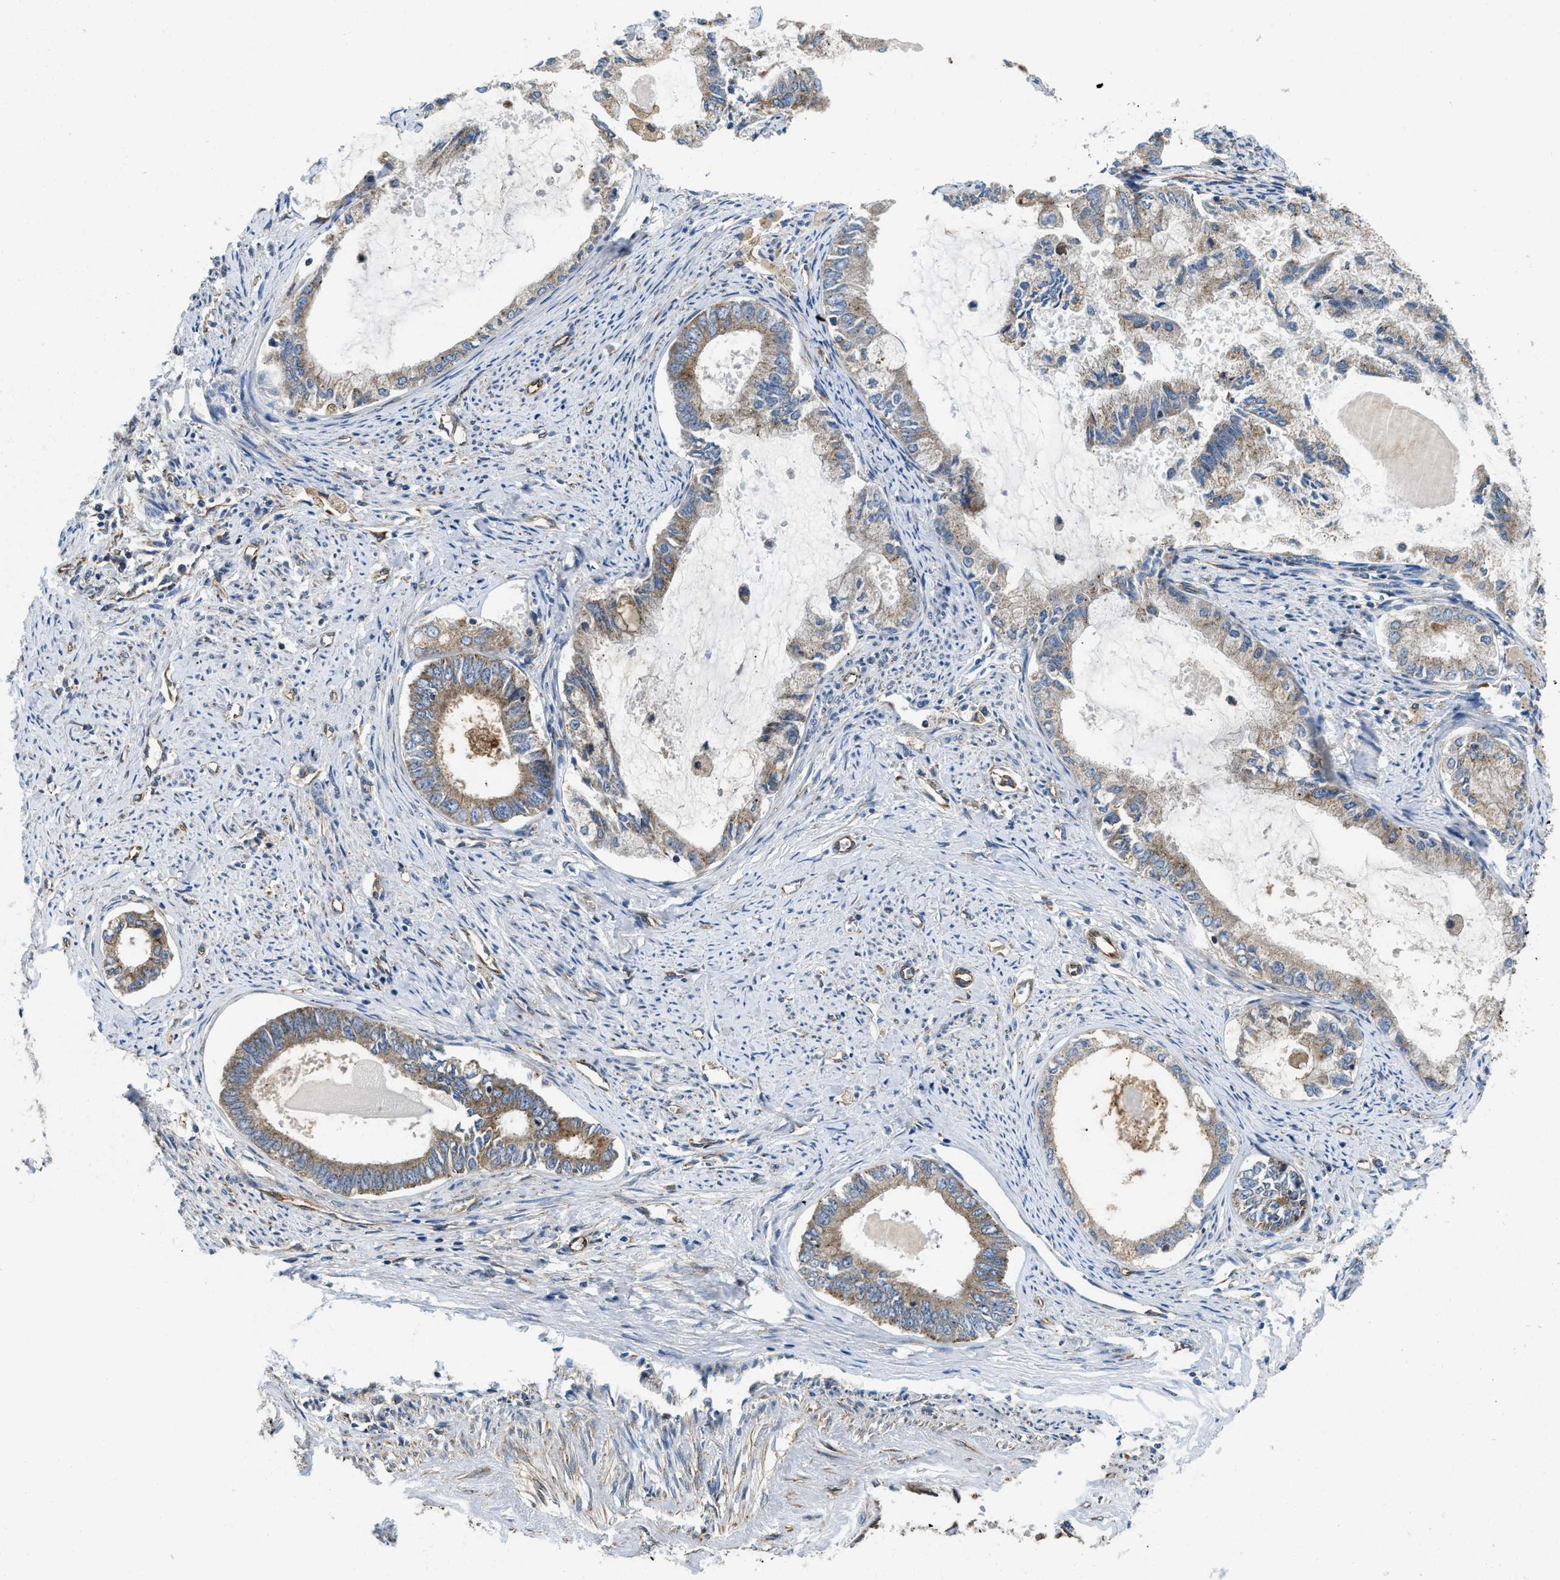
{"staining": {"intensity": "weak", "quantity": "25%-75%", "location": "cytoplasmic/membranous"}, "tissue": "endometrial cancer", "cell_type": "Tumor cells", "image_type": "cancer", "snomed": [{"axis": "morphology", "description": "Adenocarcinoma, NOS"}, {"axis": "topography", "description": "Endometrium"}], "caption": "IHC photomicrograph of human endometrial cancer stained for a protein (brown), which demonstrates low levels of weak cytoplasmic/membranous expression in approximately 25%-75% of tumor cells.", "gene": "HSD17B12", "patient": {"sex": "female", "age": 86}}